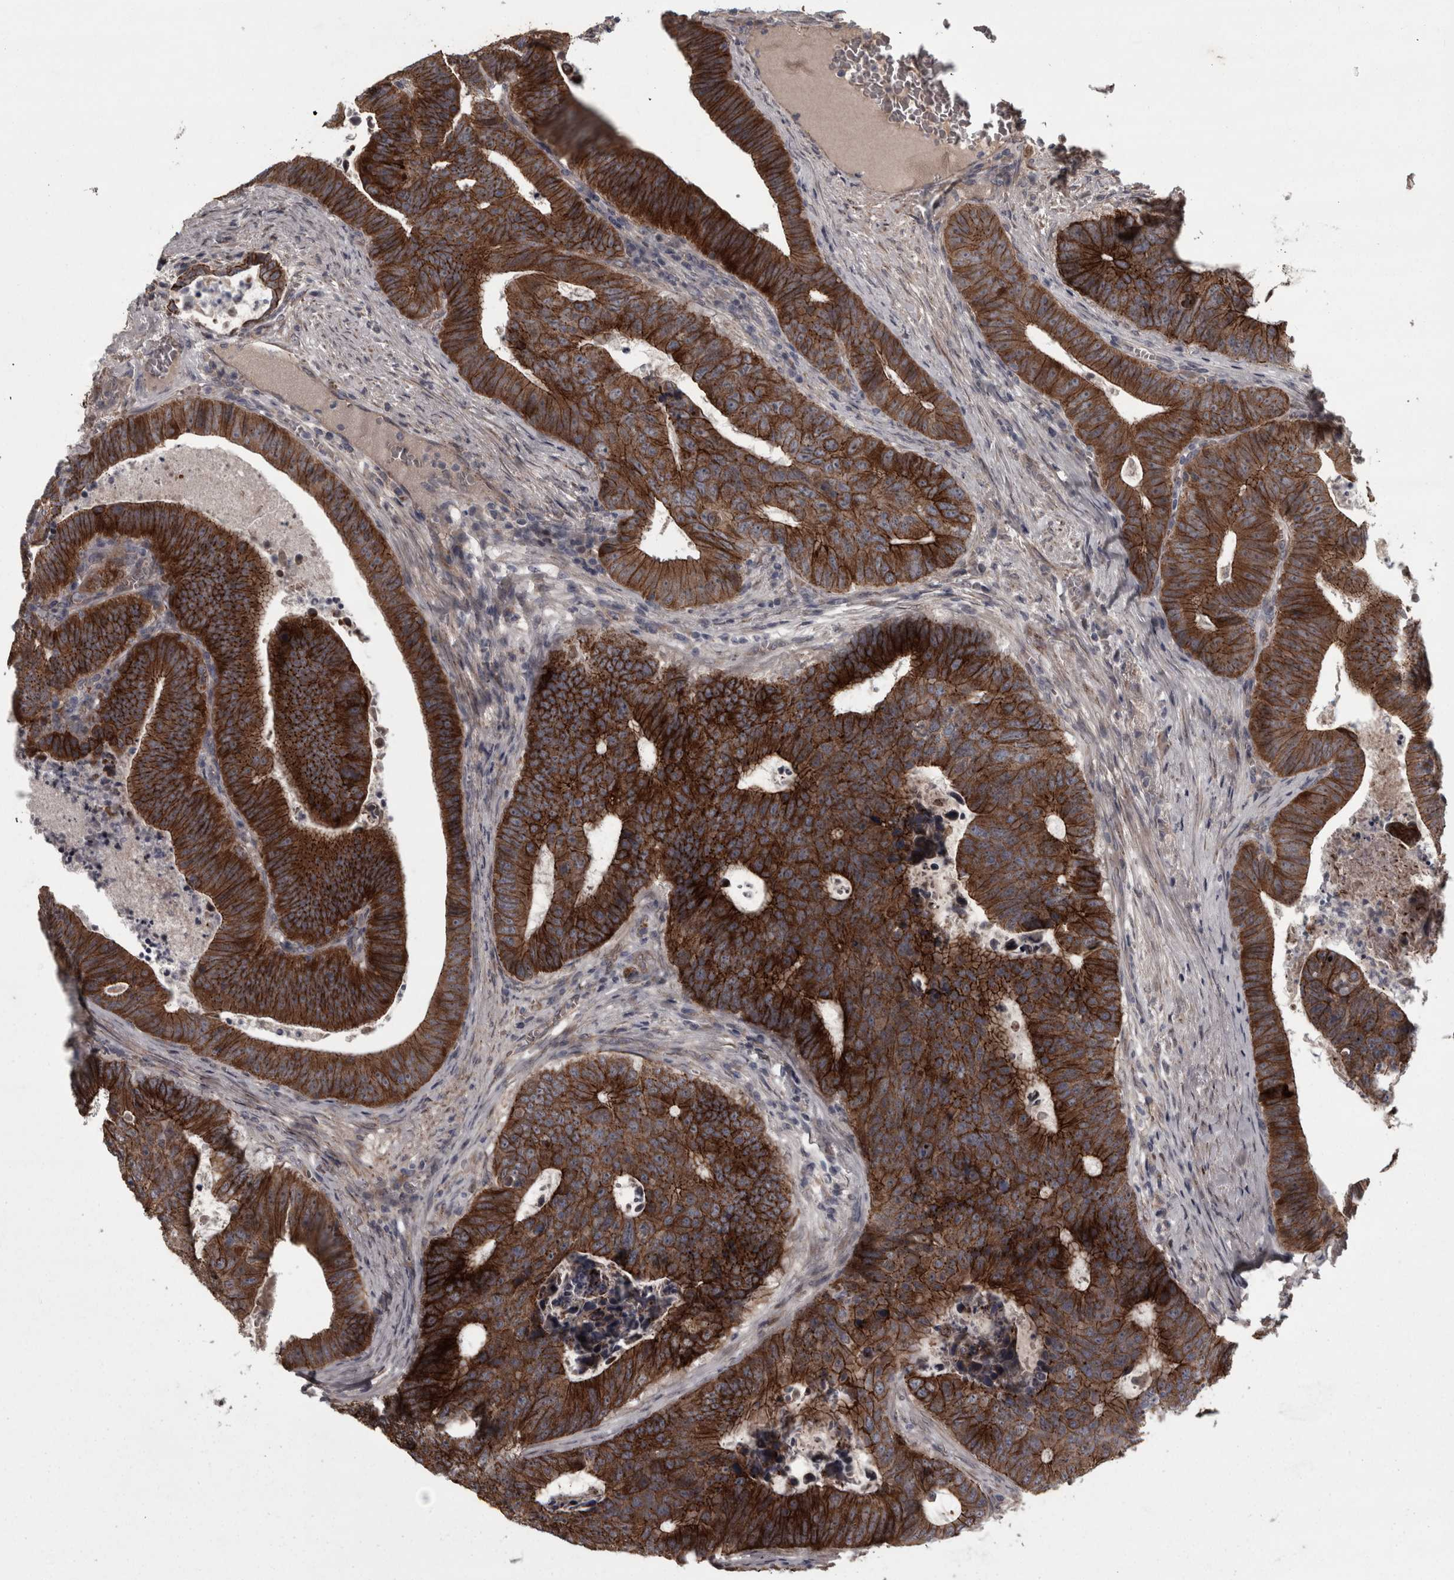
{"staining": {"intensity": "strong", "quantity": ">75%", "location": "cytoplasmic/membranous"}, "tissue": "colorectal cancer", "cell_type": "Tumor cells", "image_type": "cancer", "snomed": [{"axis": "morphology", "description": "Adenocarcinoma, NOS"}, {"axis": "topography", "description": "Colon"}], "caption": "Protein expression analysis of colorectal cancer displays strong cytoplasmic/membranous expression in about >75% of tumor cells.", "gene": "PCDH17", "patient": {"sex": "male", "age": 87}}